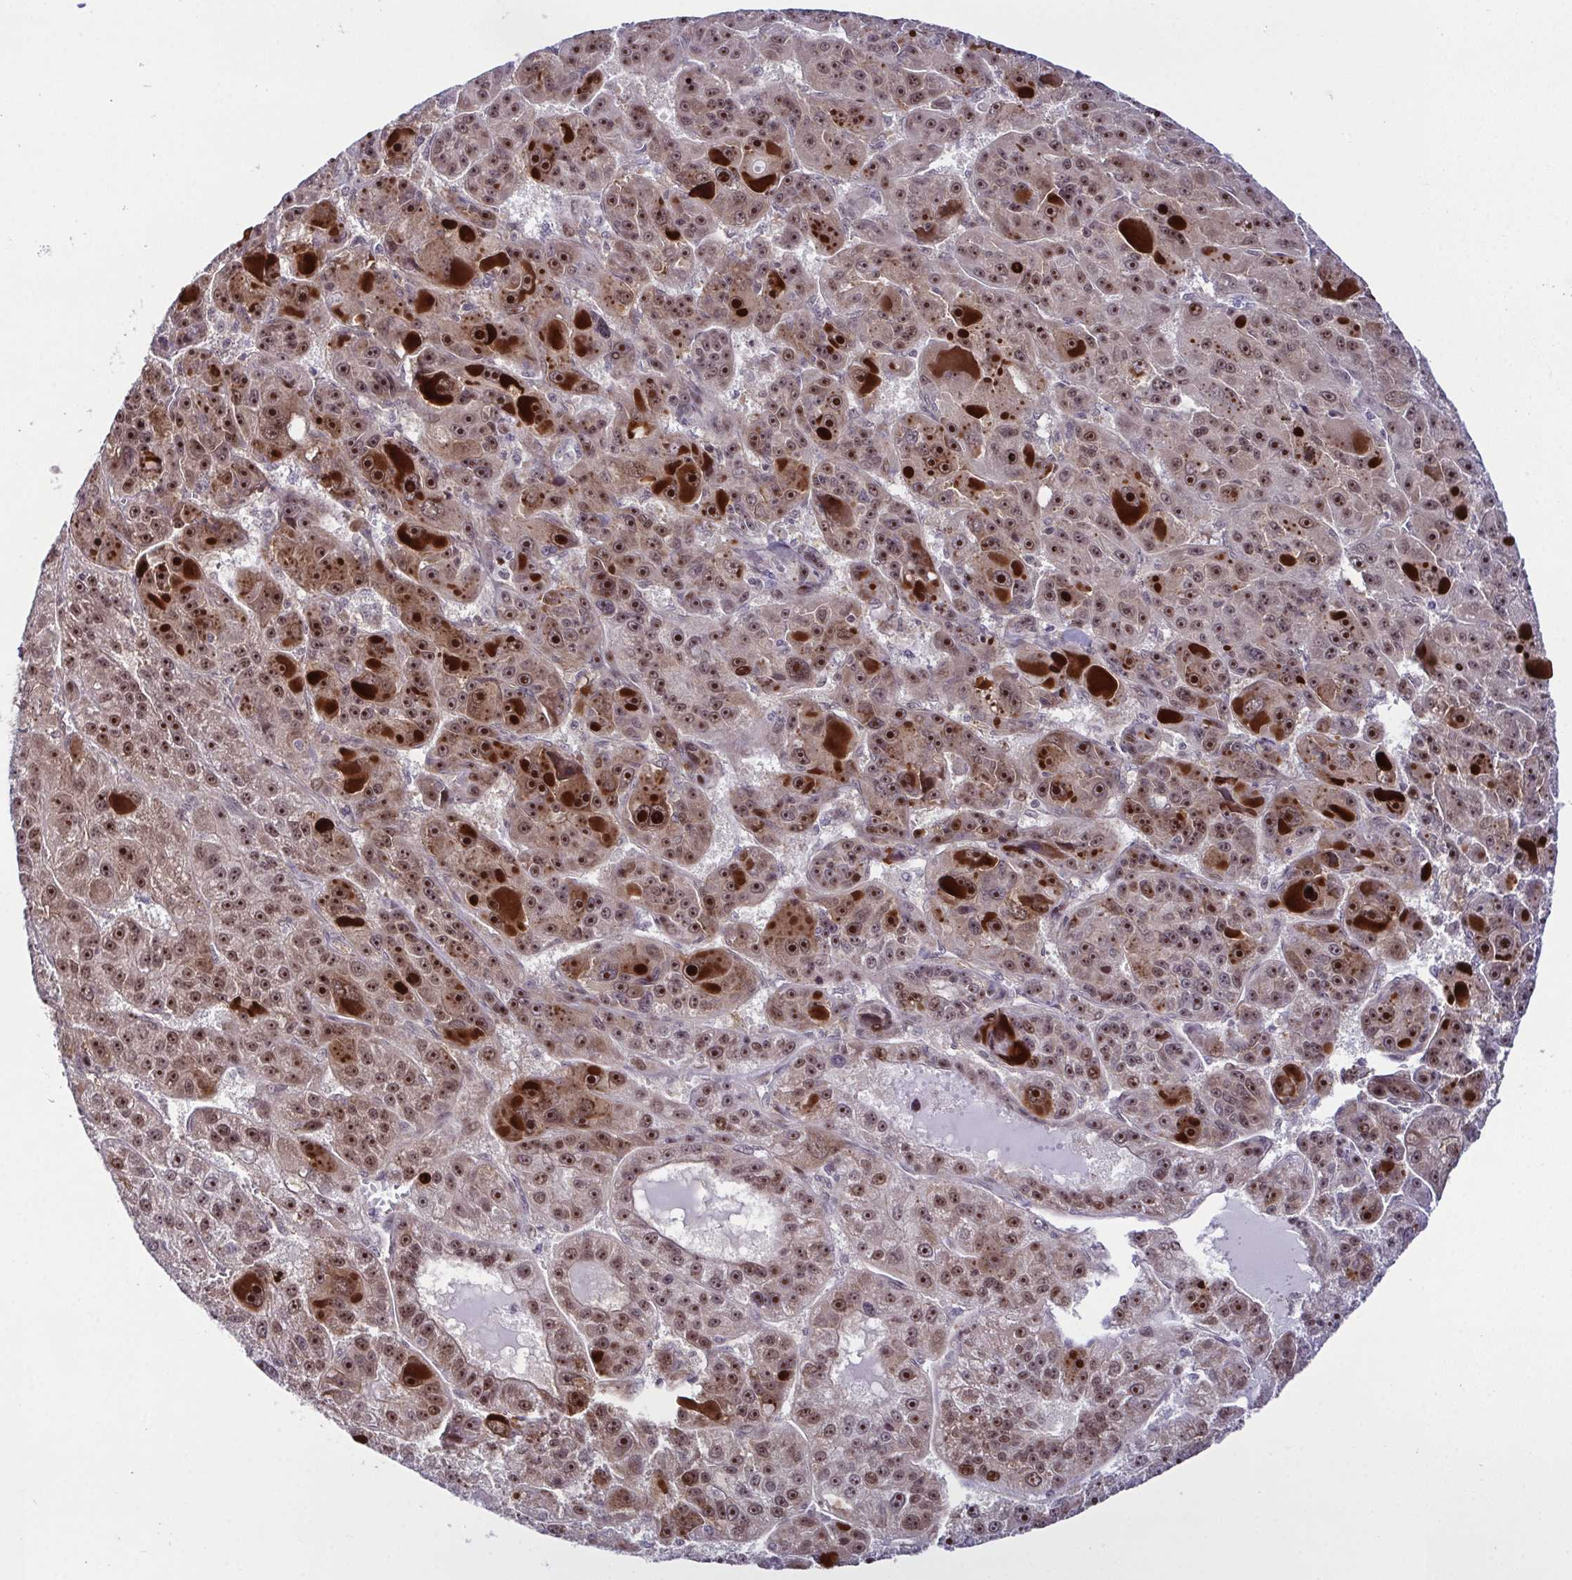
{"staining": {"intensity": "moderate", "quantity": ">75%", "location": "nuclear"}, "tissue": "liver cancer", "cell_type": "Tumor cells", "image_type": "cancer", "snomed": [{"axis": "morphology", "description": "Carcinoma, Hepatocellular, NOS"}, {"axis": "topography", "description": "Liver"}], "caption": "An immunohistochemistry image of tumor tissue is shown. Protein staining in brown labels moderate nuclear positivity in hepatocellular carcinoma (liver) within tumor cells.", "gene": "DNAJB1", "patient": {"sex": "male", "age": 76}}